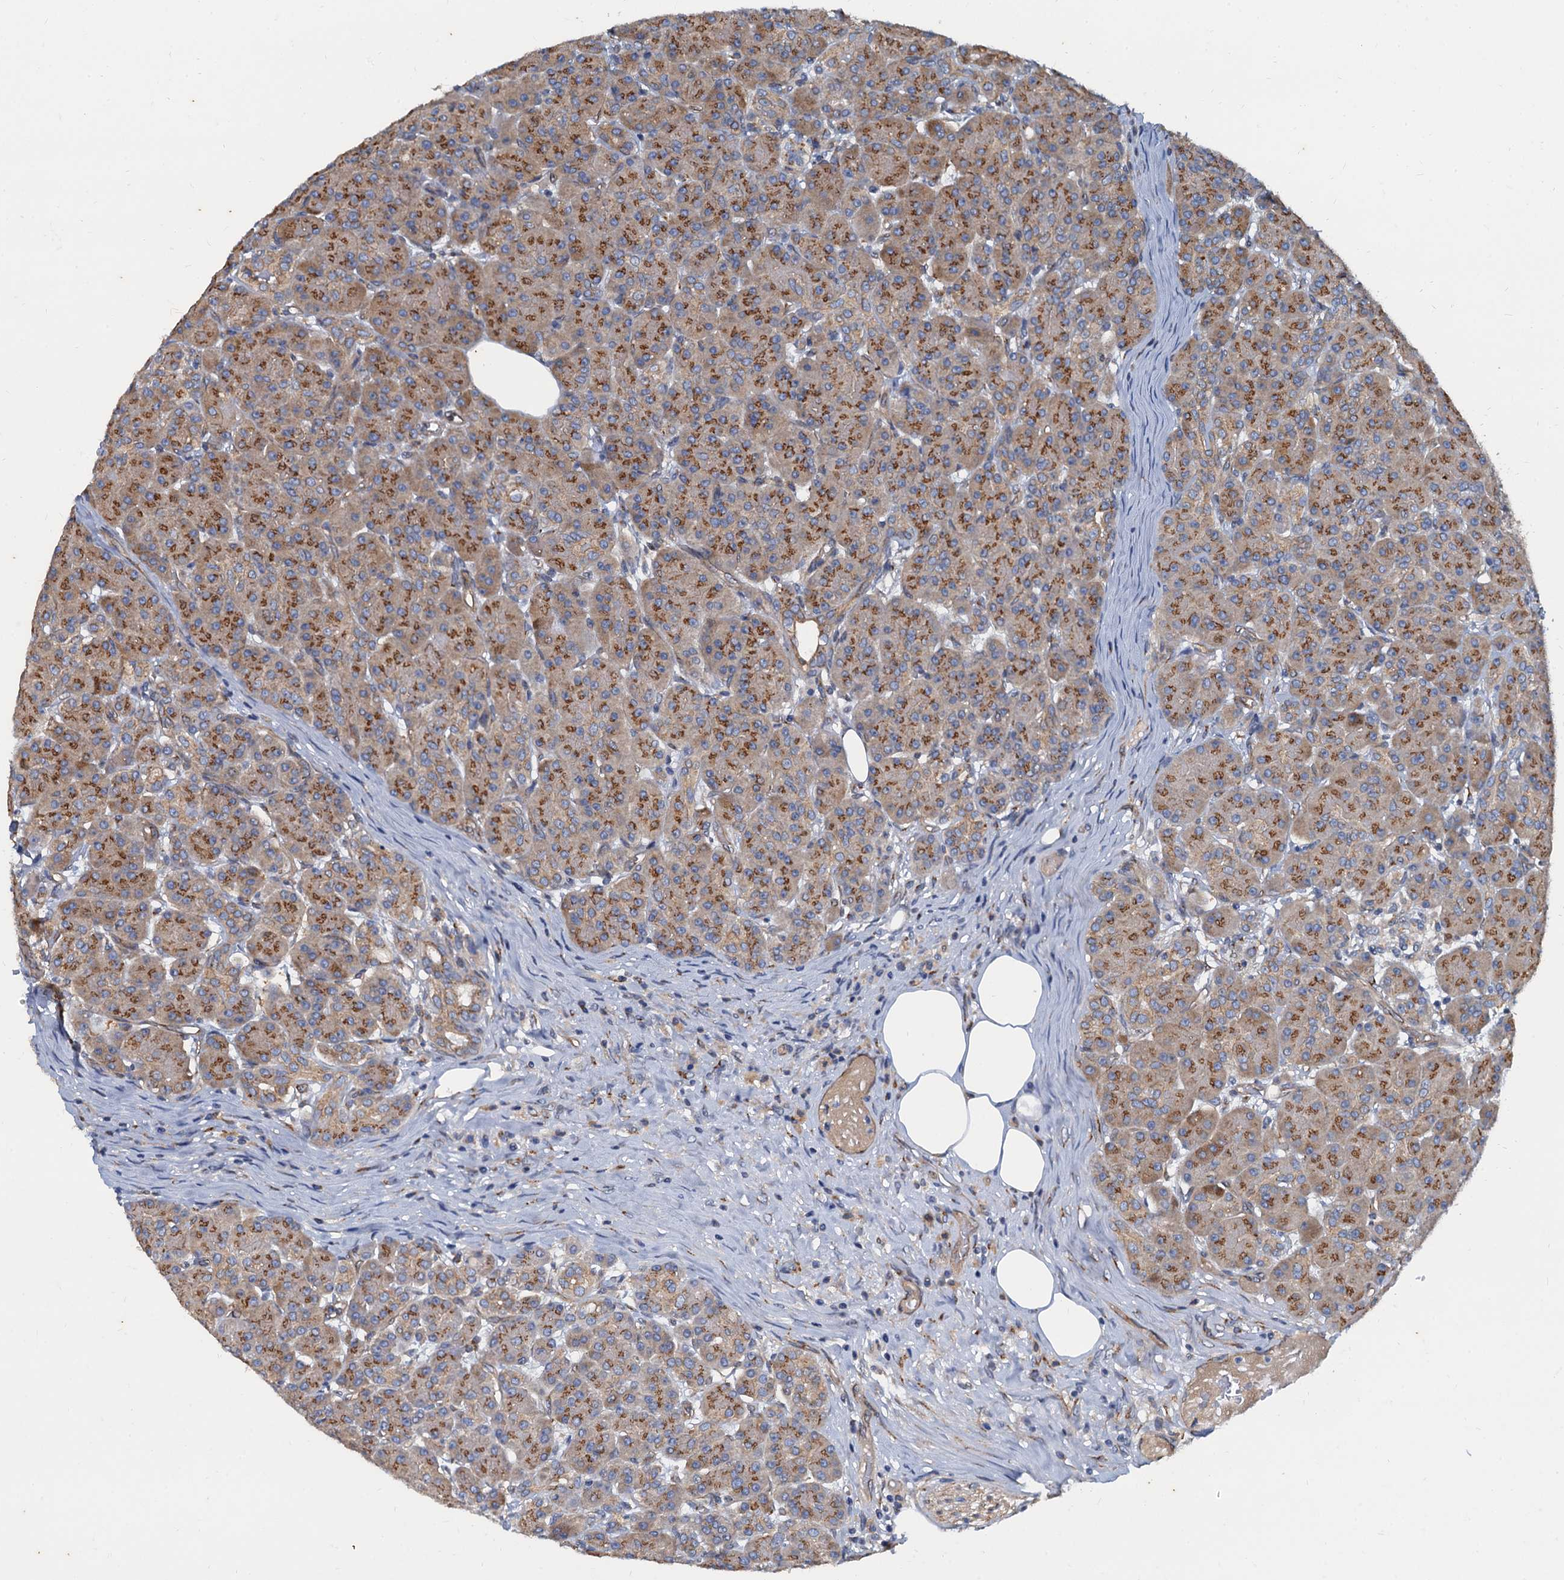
{"staining": {"intensity": "moderate", "quantity": ">75%", "location": "cytoplasmic/membranous"}, "tissue": "pancreas", "cell_type": "Exocrine glandular cells", "image_type": "normal", "snomed": [{"axis": "morphology", "description": "Normal tissue, NOS"}, {"axis": "topography", "description": "Pancreas"}], "caption": "Immunohistochemistry image of unremarkable human pancreas stained for a protein (brown), which reveals medium levels of moderate cytoplasmic/membranous staining in about >75% of exocrine glandular cells.", "gene": "NGRN", "patient": {"sex": "male", "age": 63}}